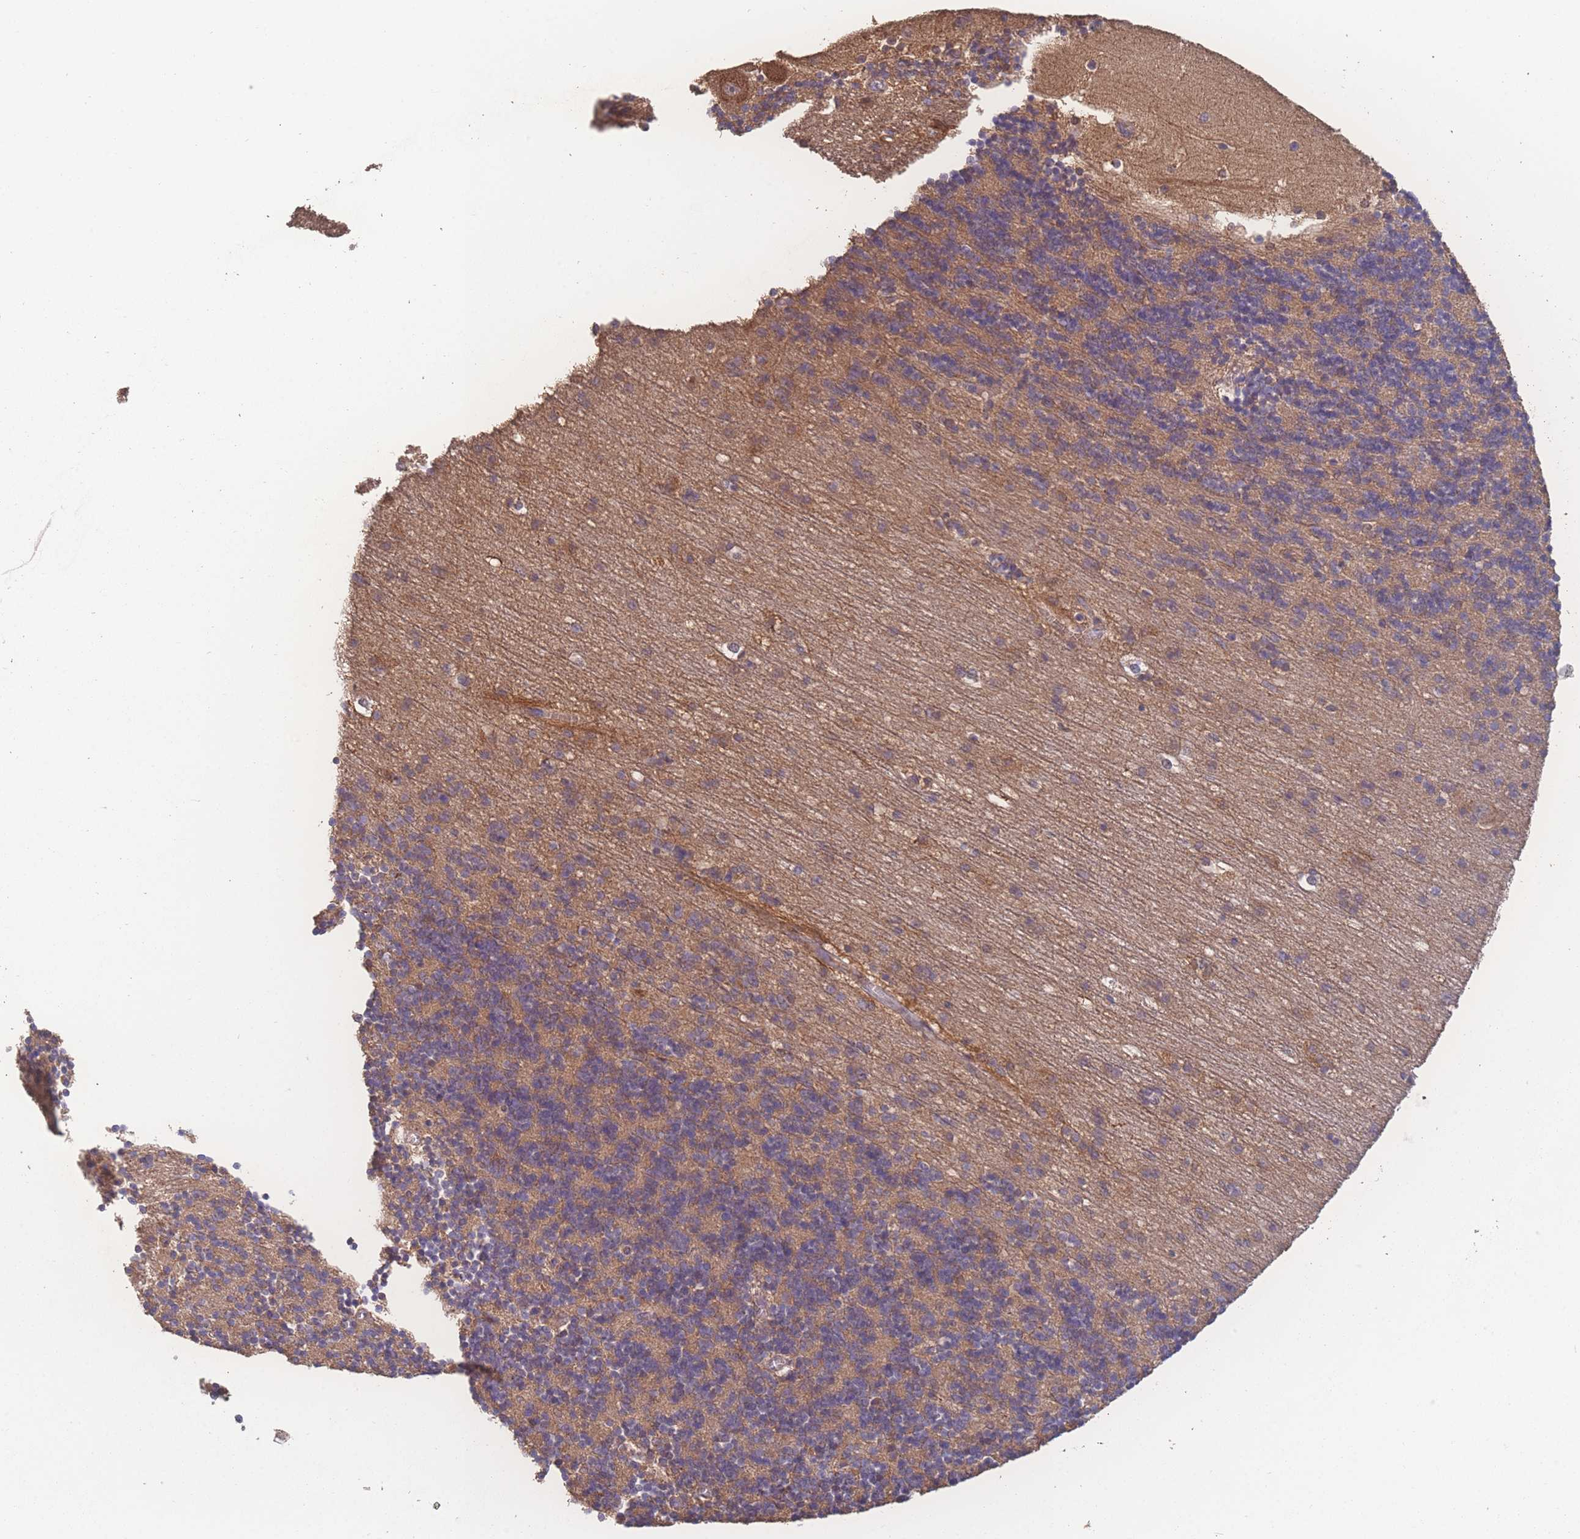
{"staining": {"intensity": "moderate", "quantity": "25%-75%", "location": "cytoplasmic/membranous"}, "tissue": "cerebellum", "cell_type": "Cells in granular layer", "image_type": "normal", "snomed": [{"axis": "morphology", "description": "Normal tissue, NOS"}, {"axis": "topography", "description": "Cerebellum"}], "caption": "This is a micrograph of immunohistochemistry (IHC) staining of normal cerebellum, which shows moderate expression in the cytoplasmic/membranous of cells in granular layer.", "gene": "ATXN10", "patient": {"sex": "male", "age": 54}}